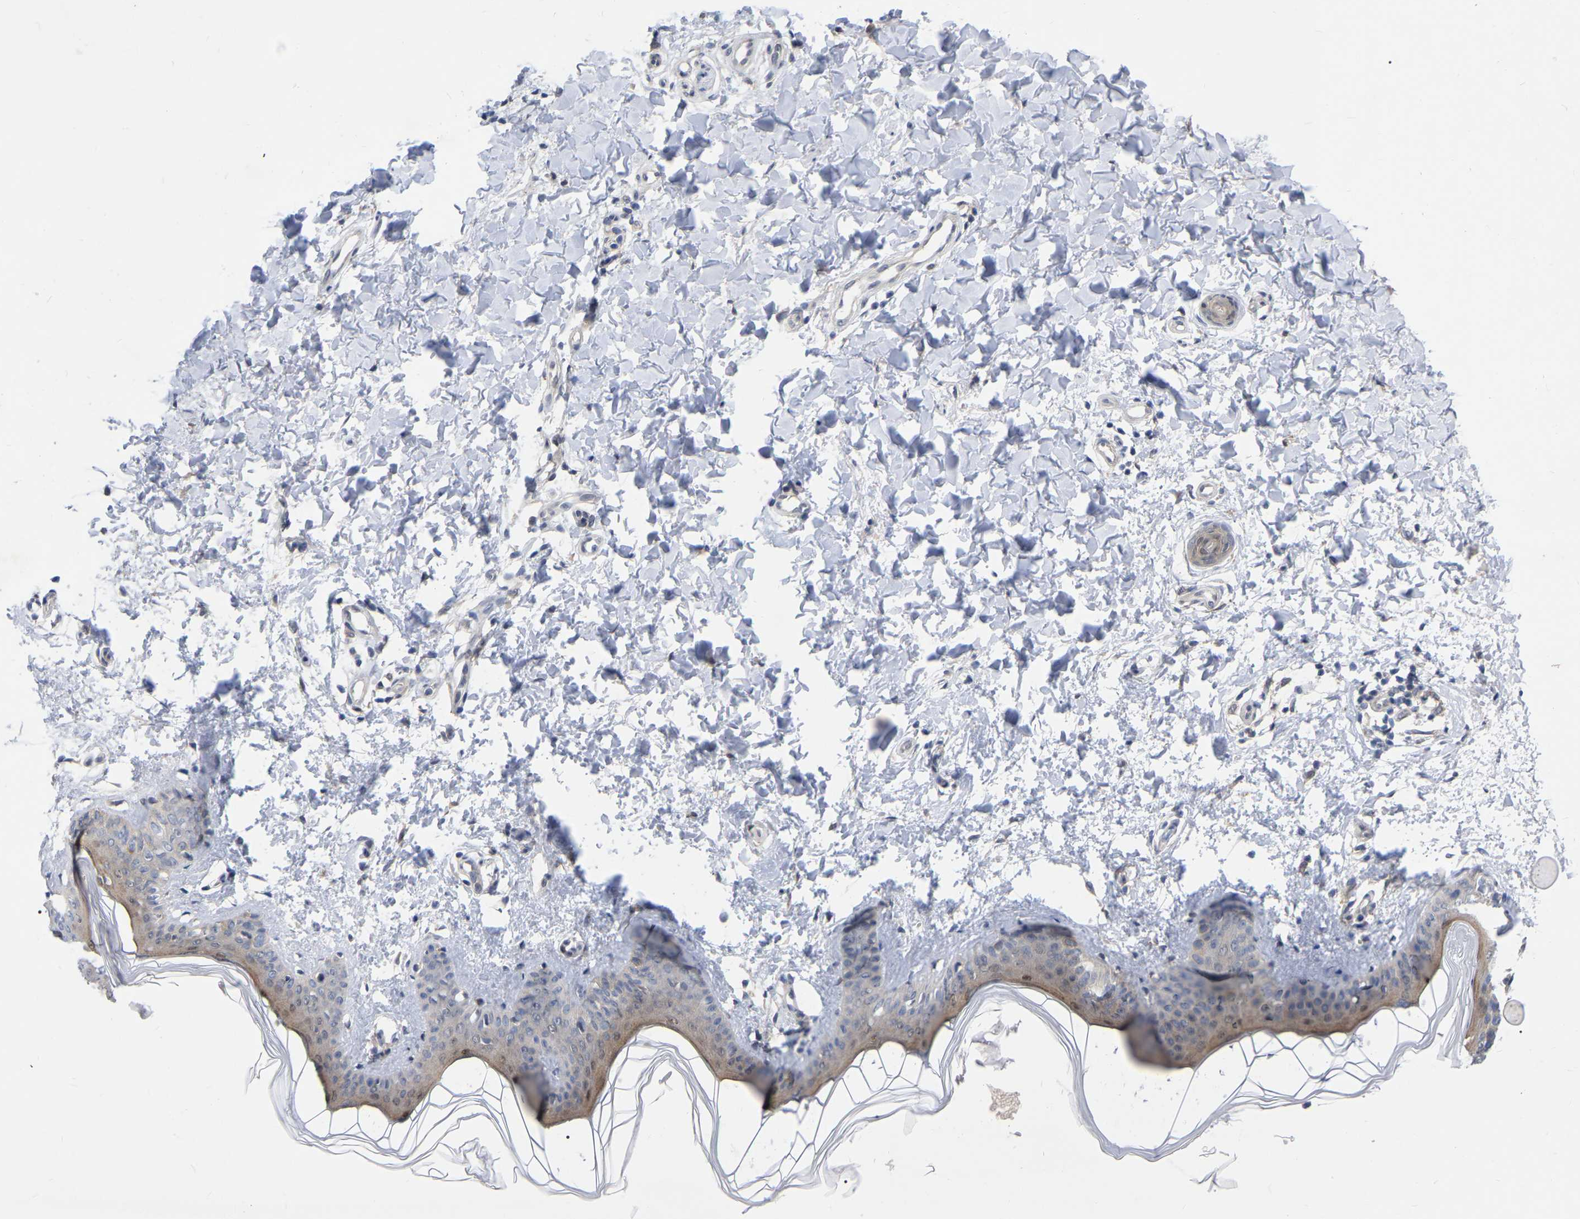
{"staining": {"intensity": "negative", "quantity": "none", "location": "none"}, "tissue": "skin", "cell_type": "Fibroblasts", "image_type": "normal", "snomed": [{"axis": "morphology", "description": "Normal tissue, NOS"}, {"axis": "topography", "description": "Skin"}], "caption": "An IHC histopathology image of unremarkable skin is shown. There is no staining in fibroblasts of skin. Brightfield microscopy of immunohistochemistry (IHC) stained with DAB (3,3'-diaminobenzidine) (brown) and hematoxylin (blue), captured at high magnification.", "gene": "UBE4B", "patient": {"sex": "female", "age": 17}}